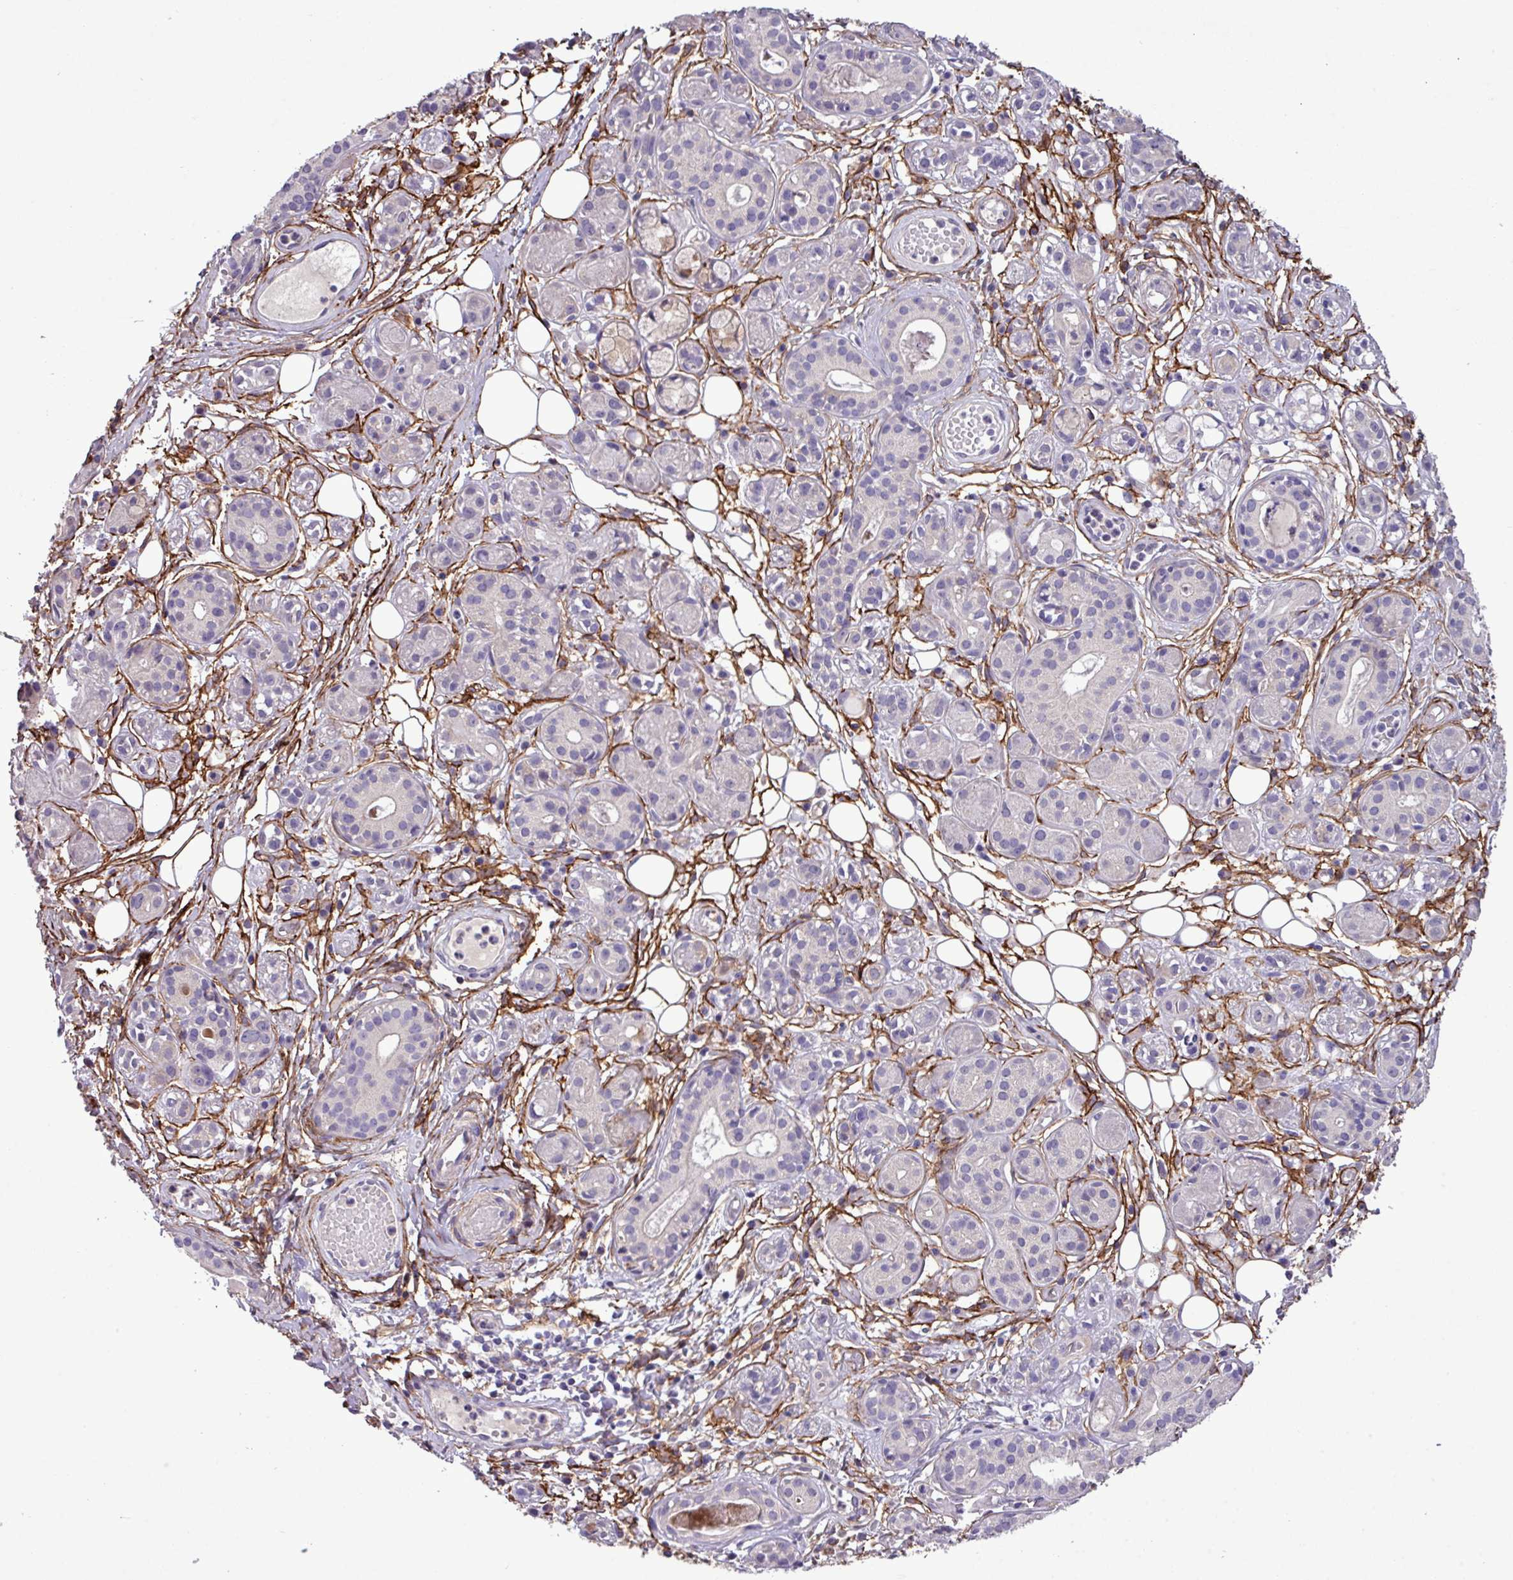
{"staining": {"intensity": "negative", "quantity": "none", "location": "none"}, "tissue": "salivary gland", "cell_type": "Glandular cells", "image_type": "normal", "snomed": [{"axis": "morphology", "description": "Normal tissue, NOS"}, {"axis": "topography", "description": "Salivary gland"}], "caption": "Image shows no significant protein expression in glandular cells of normal salivary gland.", "gene": "CD248", "patient": {"sex": "male", "age": 54}}